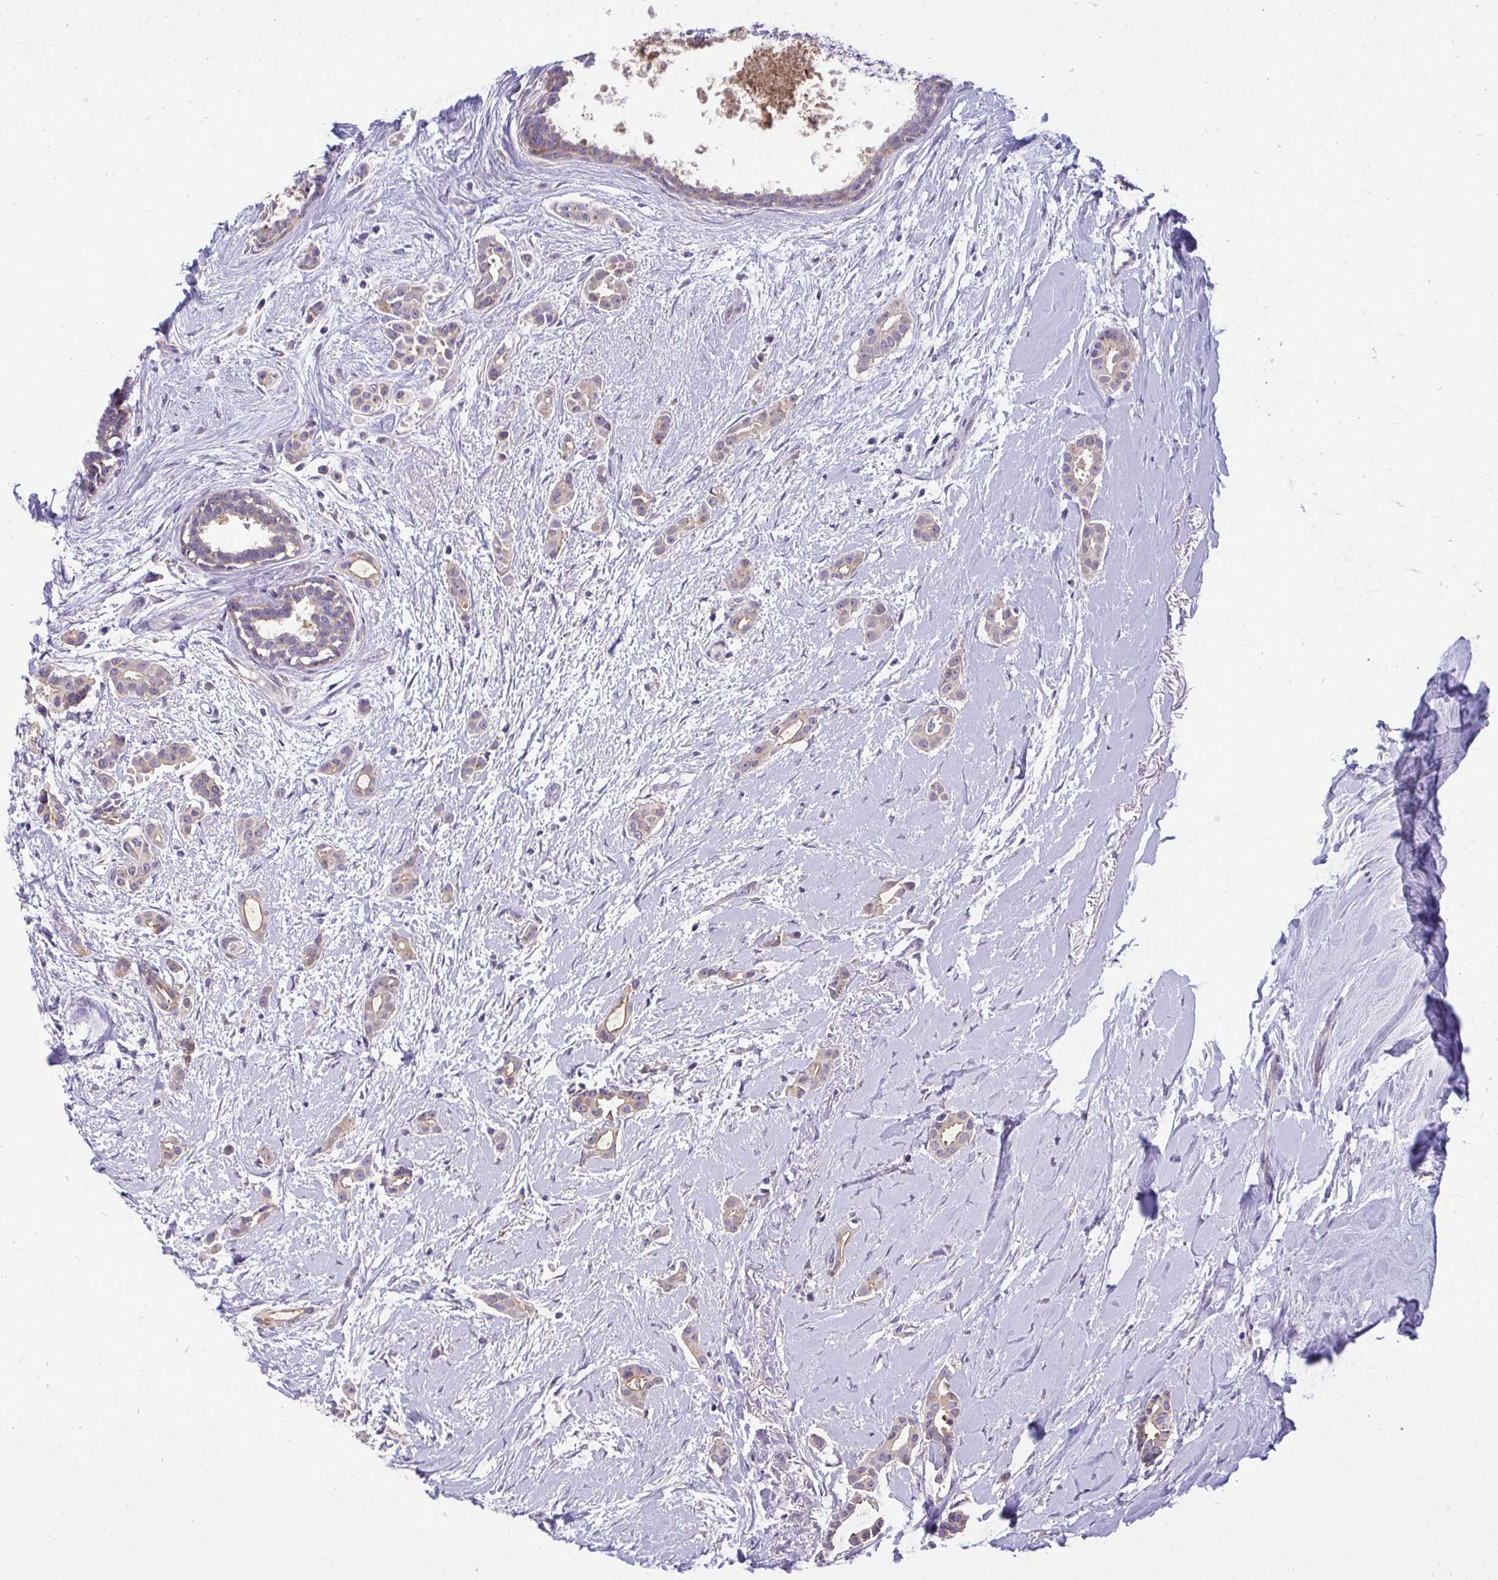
{"staining": {"intensity": "weak", "quantity": "<25%", "location": "cytoplasmic/membranous"}, "tissue": "breast cancer", "cell_type": "Tumor cells", "image_type": "cancer", "snomed": [{"axis": "morphology", "description": "Duct carcinoma"}, {"axis": "topography", "description": "Breast"}], "caption": "An image of human infiltrating ductal carcinoma (breast) is negative for staining in tumor cells.", "gene": "VGLL3", "patient": {"sex": "female", "age": 64}}